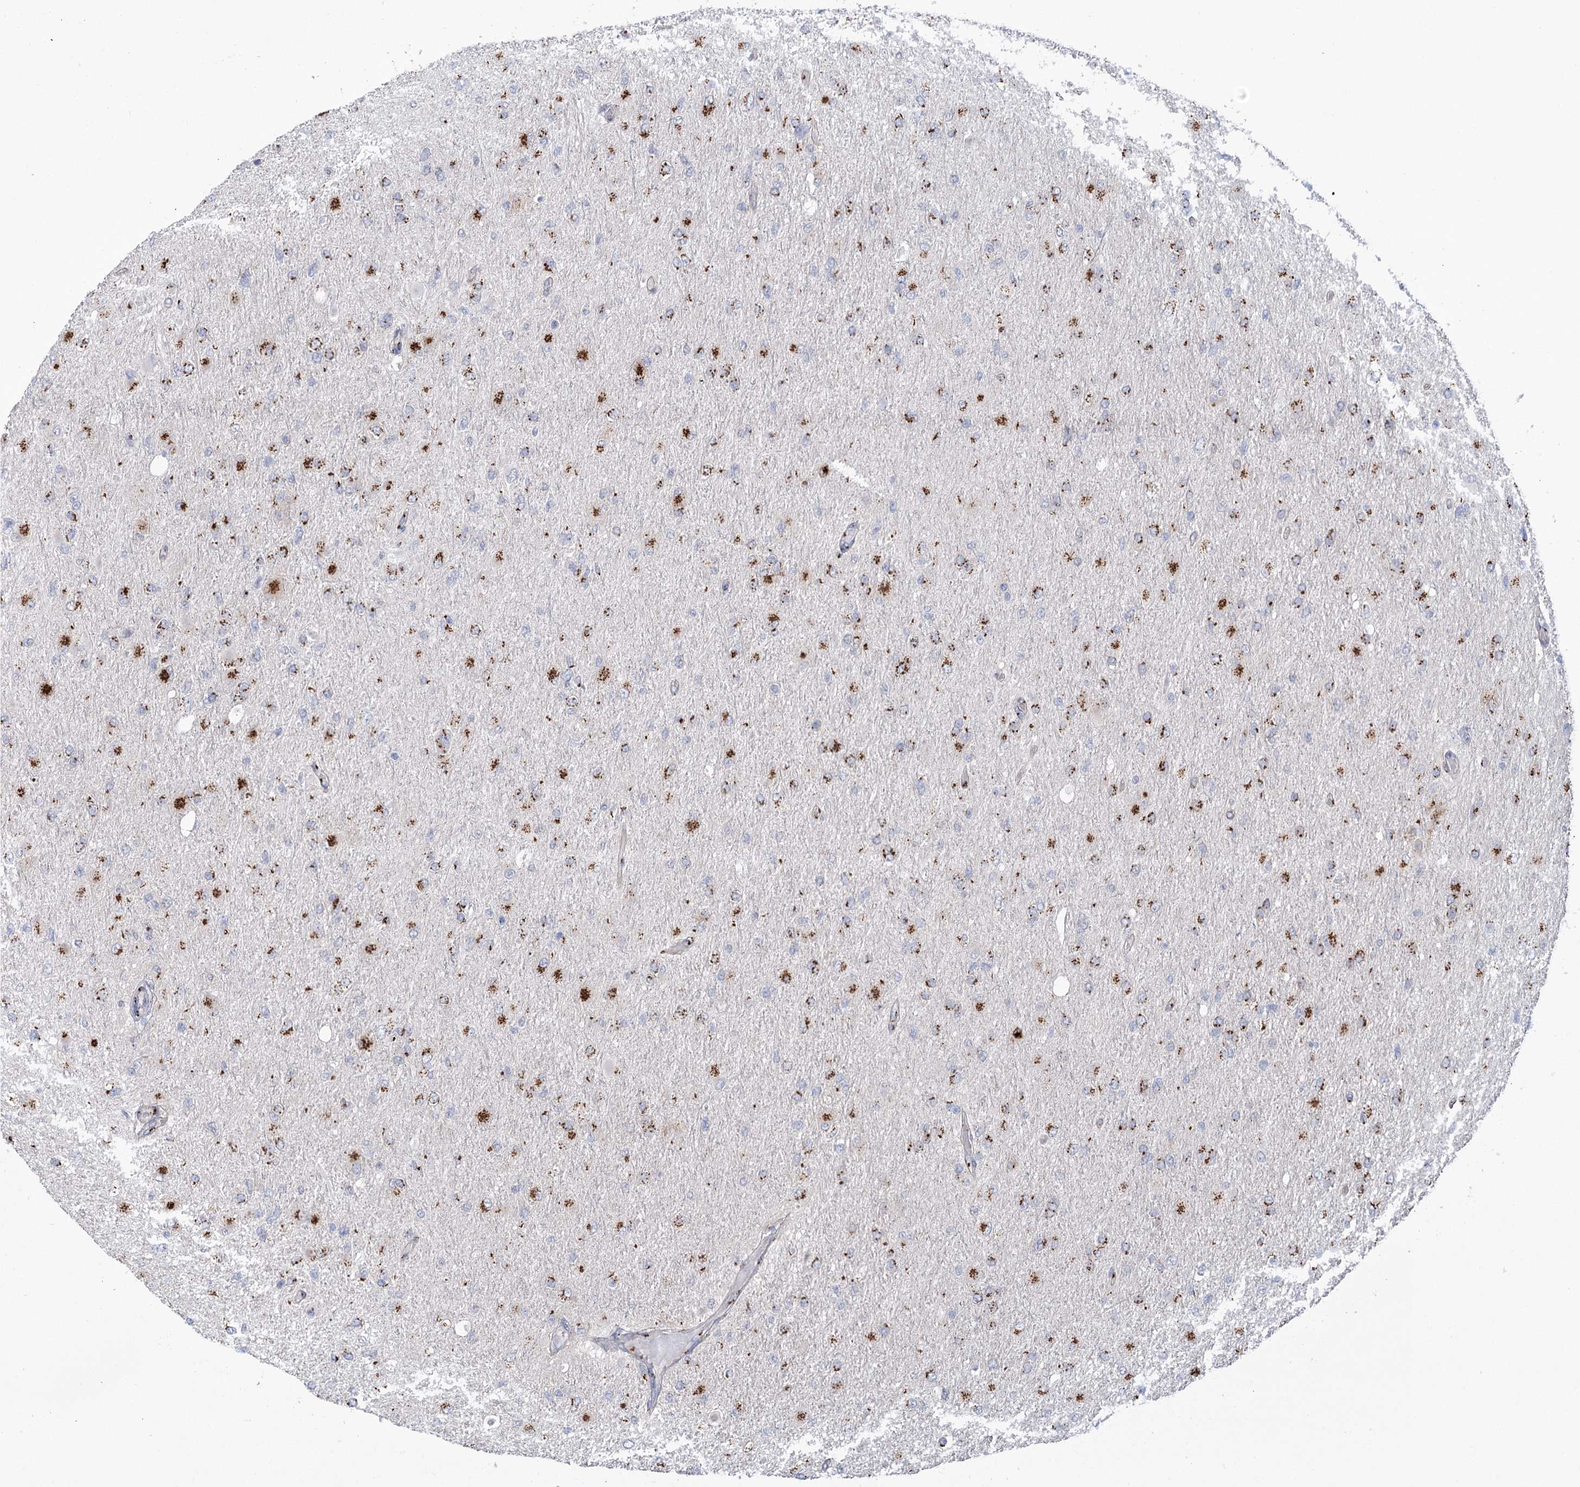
{"staining": {"intensity": "moderate", "quantity": "25%-75%", "location": "cytoplasmic/membranous"}, "tissue": "glioma", "cell_type": "Tumor cells", "image_type": "cancer", "snomed": [{"axis": "morphology", "description": "Glioma, malignant, High grade"}, {"axis": "topography", "description": "Cerebral cortex"}], "caption": "Tumor cells display medium levels of moderate cytoplasmic/membranous positivity in approximately 25%-75% of cells in glioma.", "gene": "TMEM165", "patient": {"sex": "female", "age": 36}}